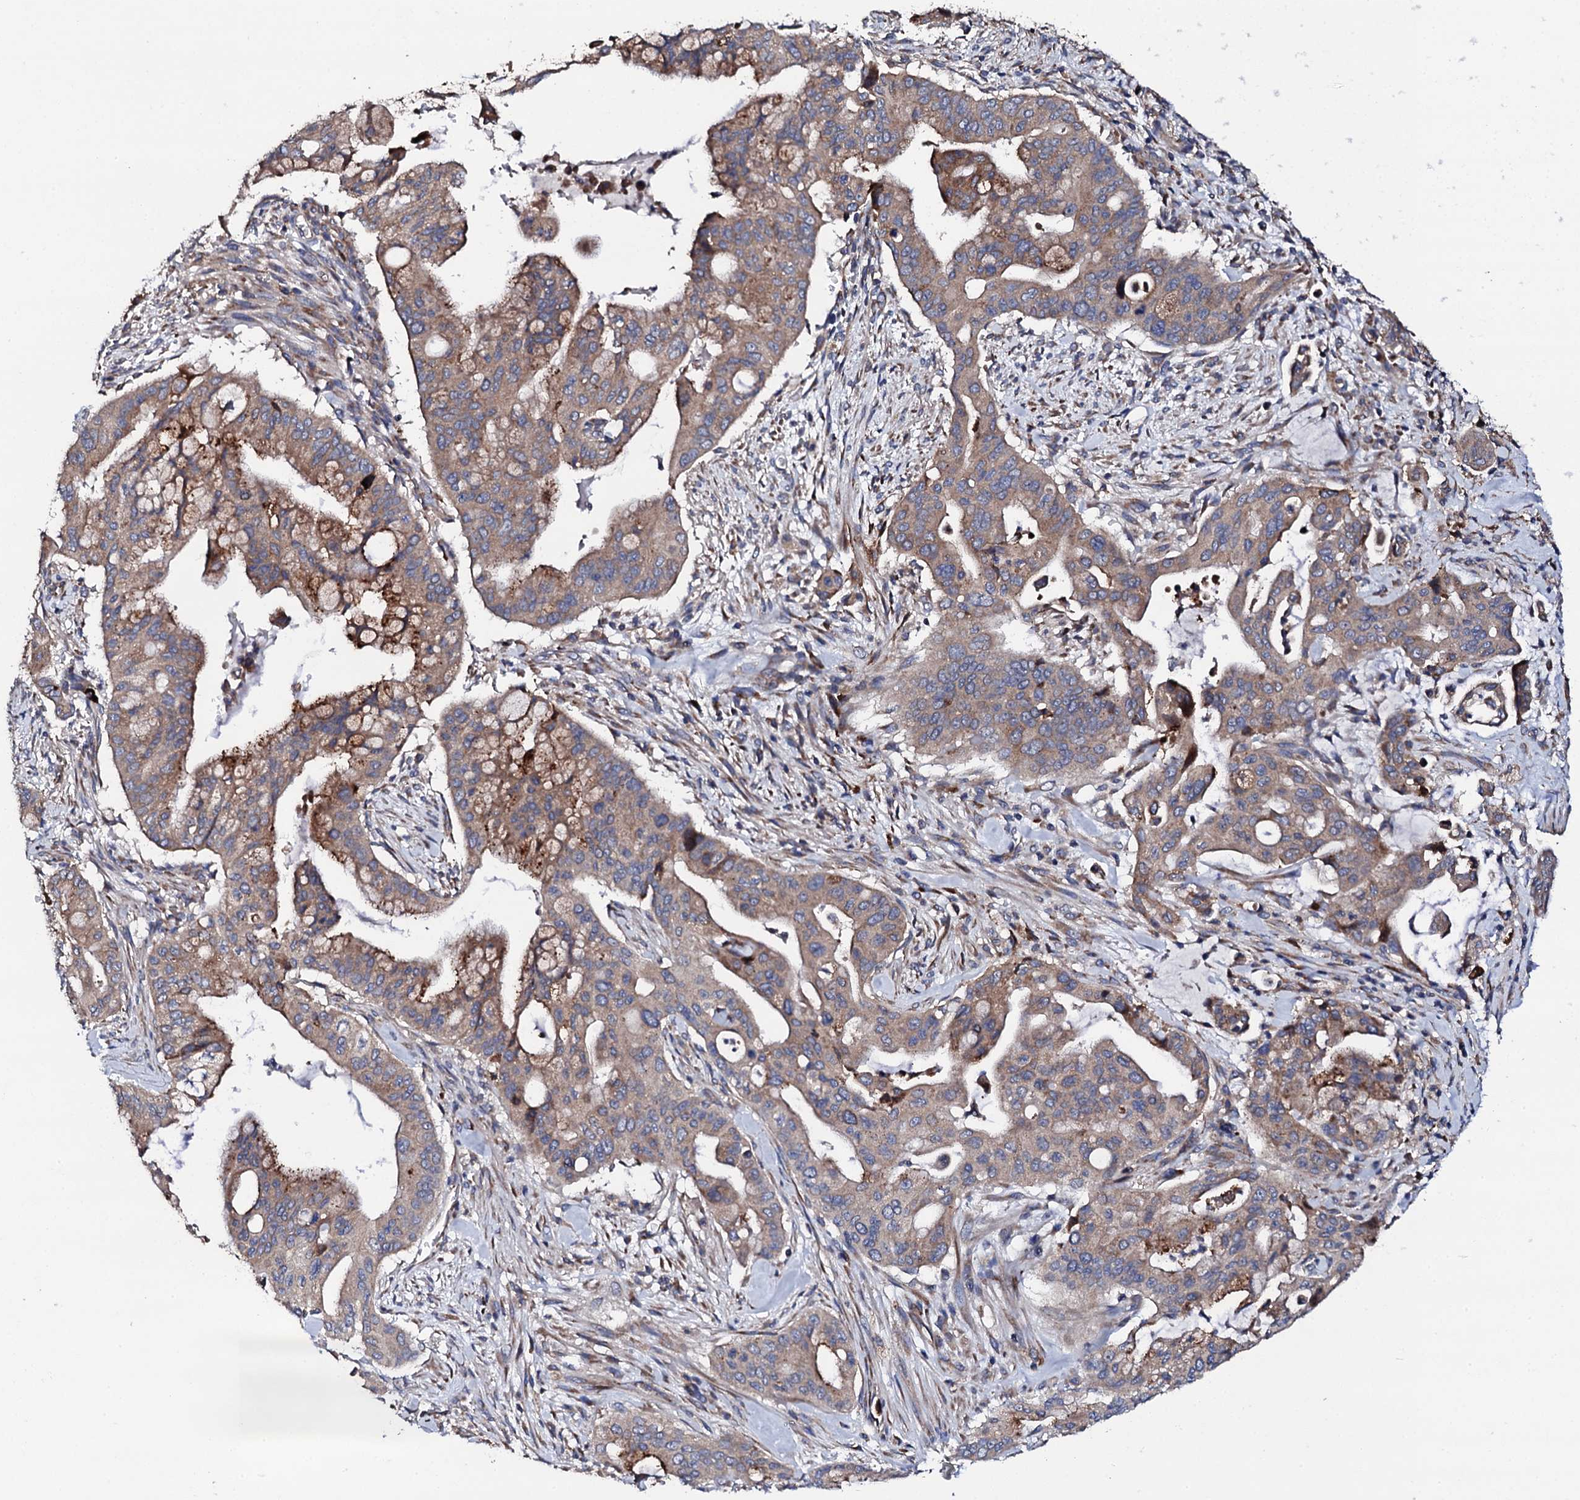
{"staining": {"intensity": "moderate", "quantity": ">75%", "location": "cytoplasmic/membranous"}, "tissue": "pancreatic cancer", "cell_type": "Tumor cells", "image_type": "cancer", "snomed": [{"axis": "morphology", "description": "Adenocarcinoma, NOS"}, {"axis": "topography", "description": "Pancreas"}], "caption": "Immunohistochemical staining of pancreatic cancer (adenocarcinoma) displays medium levels of moderate cytoplasmic/membranous staining in approximately >75% of tumor cells.", "gene": "LIPT2", "patient": {"sex": "male", "age": 46}}